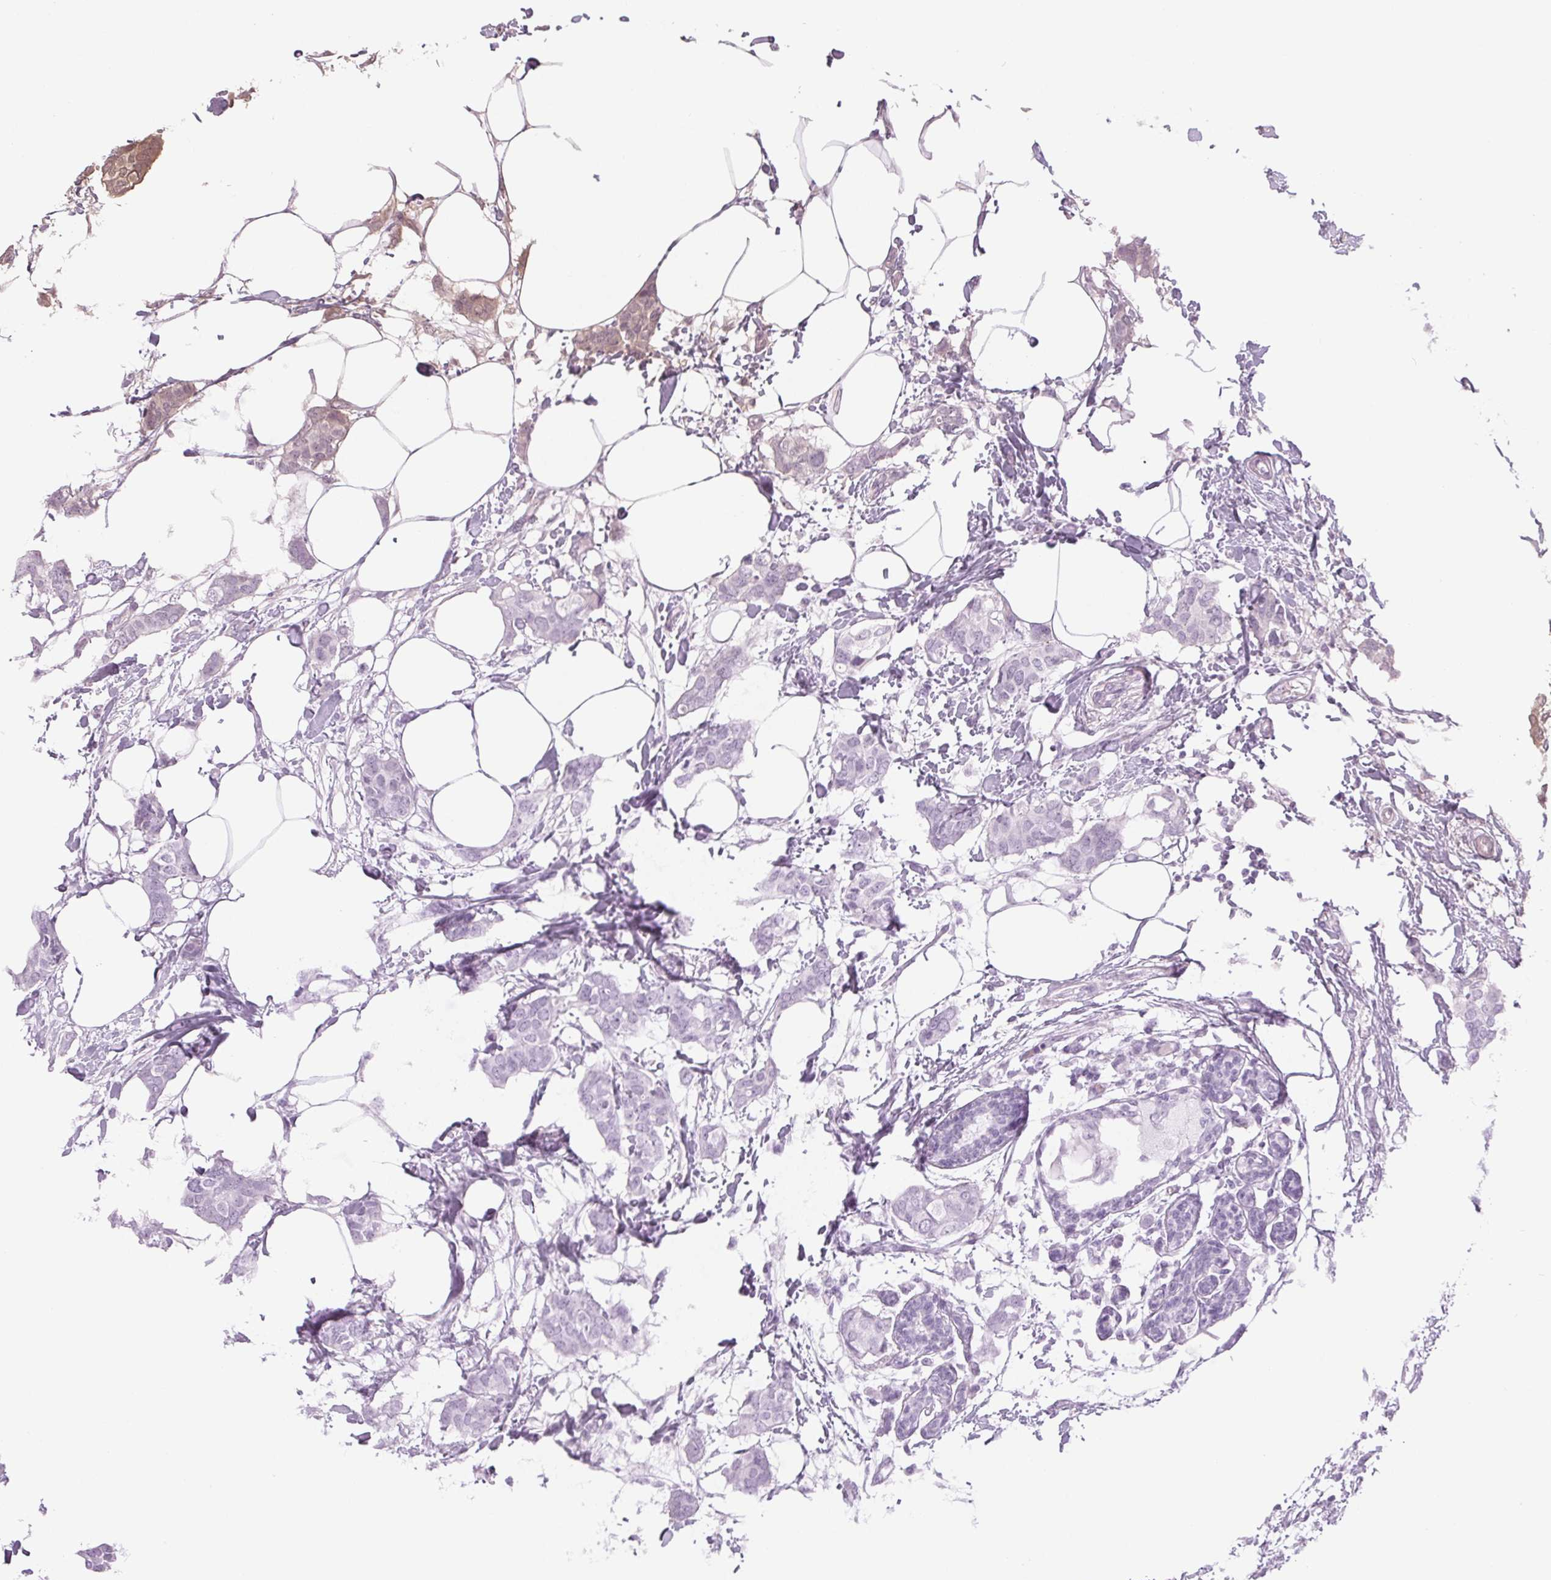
{"staining": {"intensity": "negative", "quantity": "none", "location": "none"}, "tissue": "breast cancer", "cell_type": "Tumor cells", "image_type": "cancer", "snomed": [{"axis": "morphology", "description": "Duct carcinoma"}, {"axis": "topography", "description": "Breast"}], "caption": "The histopathology image displays no significant staining in tumor cells of breast cancer (intraductal carcinoma). (Immunohistochemistry, brightfield microscopy, high magnification).", "gene": "LTF", "patient": {"sex": "female", "age": 62}}